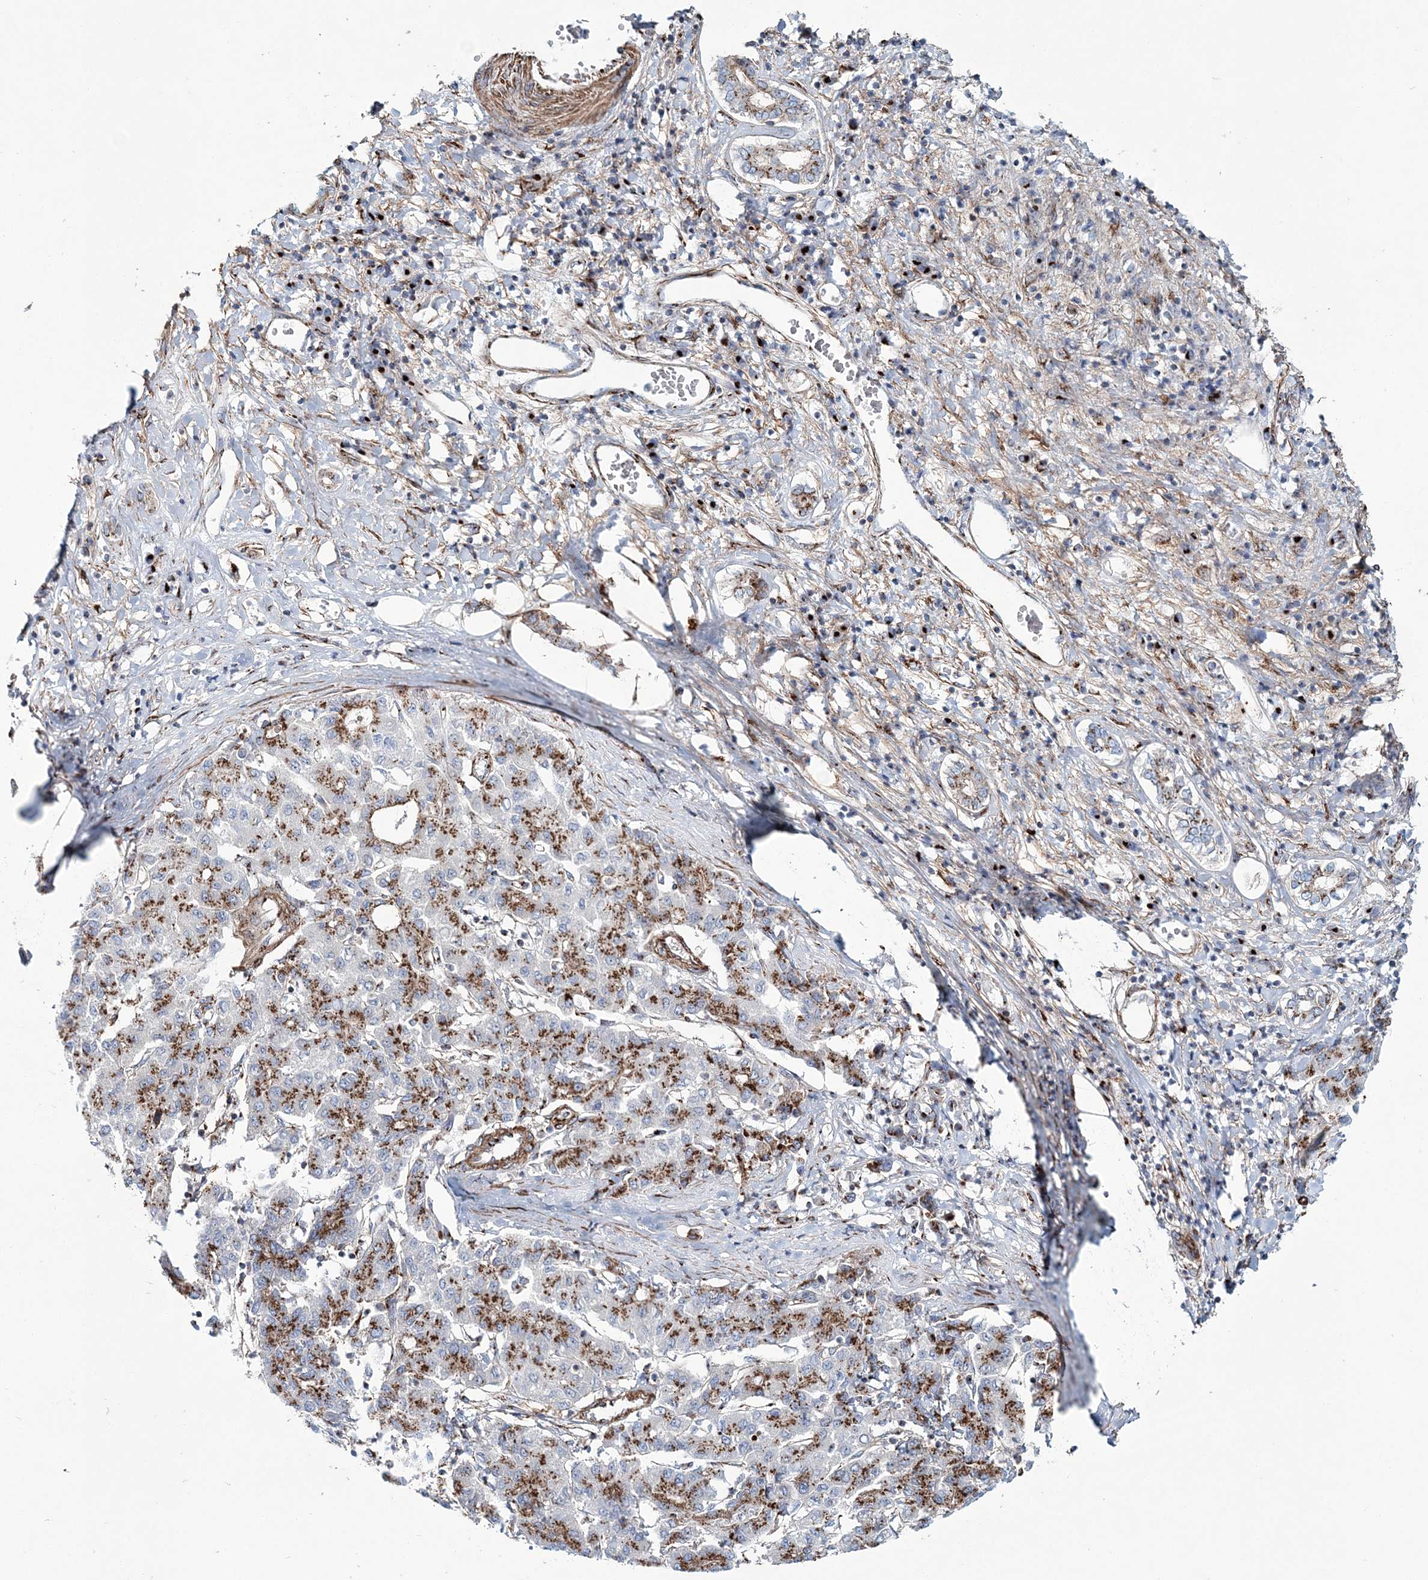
{"staining": {"intensity": "moderate", "quantity": ">75%", "location": "cytoplasmic/membranous"}, "tissue": "liver cancer", "cell_type": "Tumor cells", "image_type": "cancer", "snomed": [{"axis": "morphology", "description": "Carcinoma, Hepatocellular, NOS"}, {"axis": "topography", "description": "Liver"}], "caption": "High-power microscopy captured an immunohistochemistry micrograph of liver cancer (hepatocellular carcinoma), revealing moderate cytoplasmic/membranous positivity in about >75% of tumor cells.", "gene": "MAN1A2", "patient": {"sex": "male", "age": 65}}